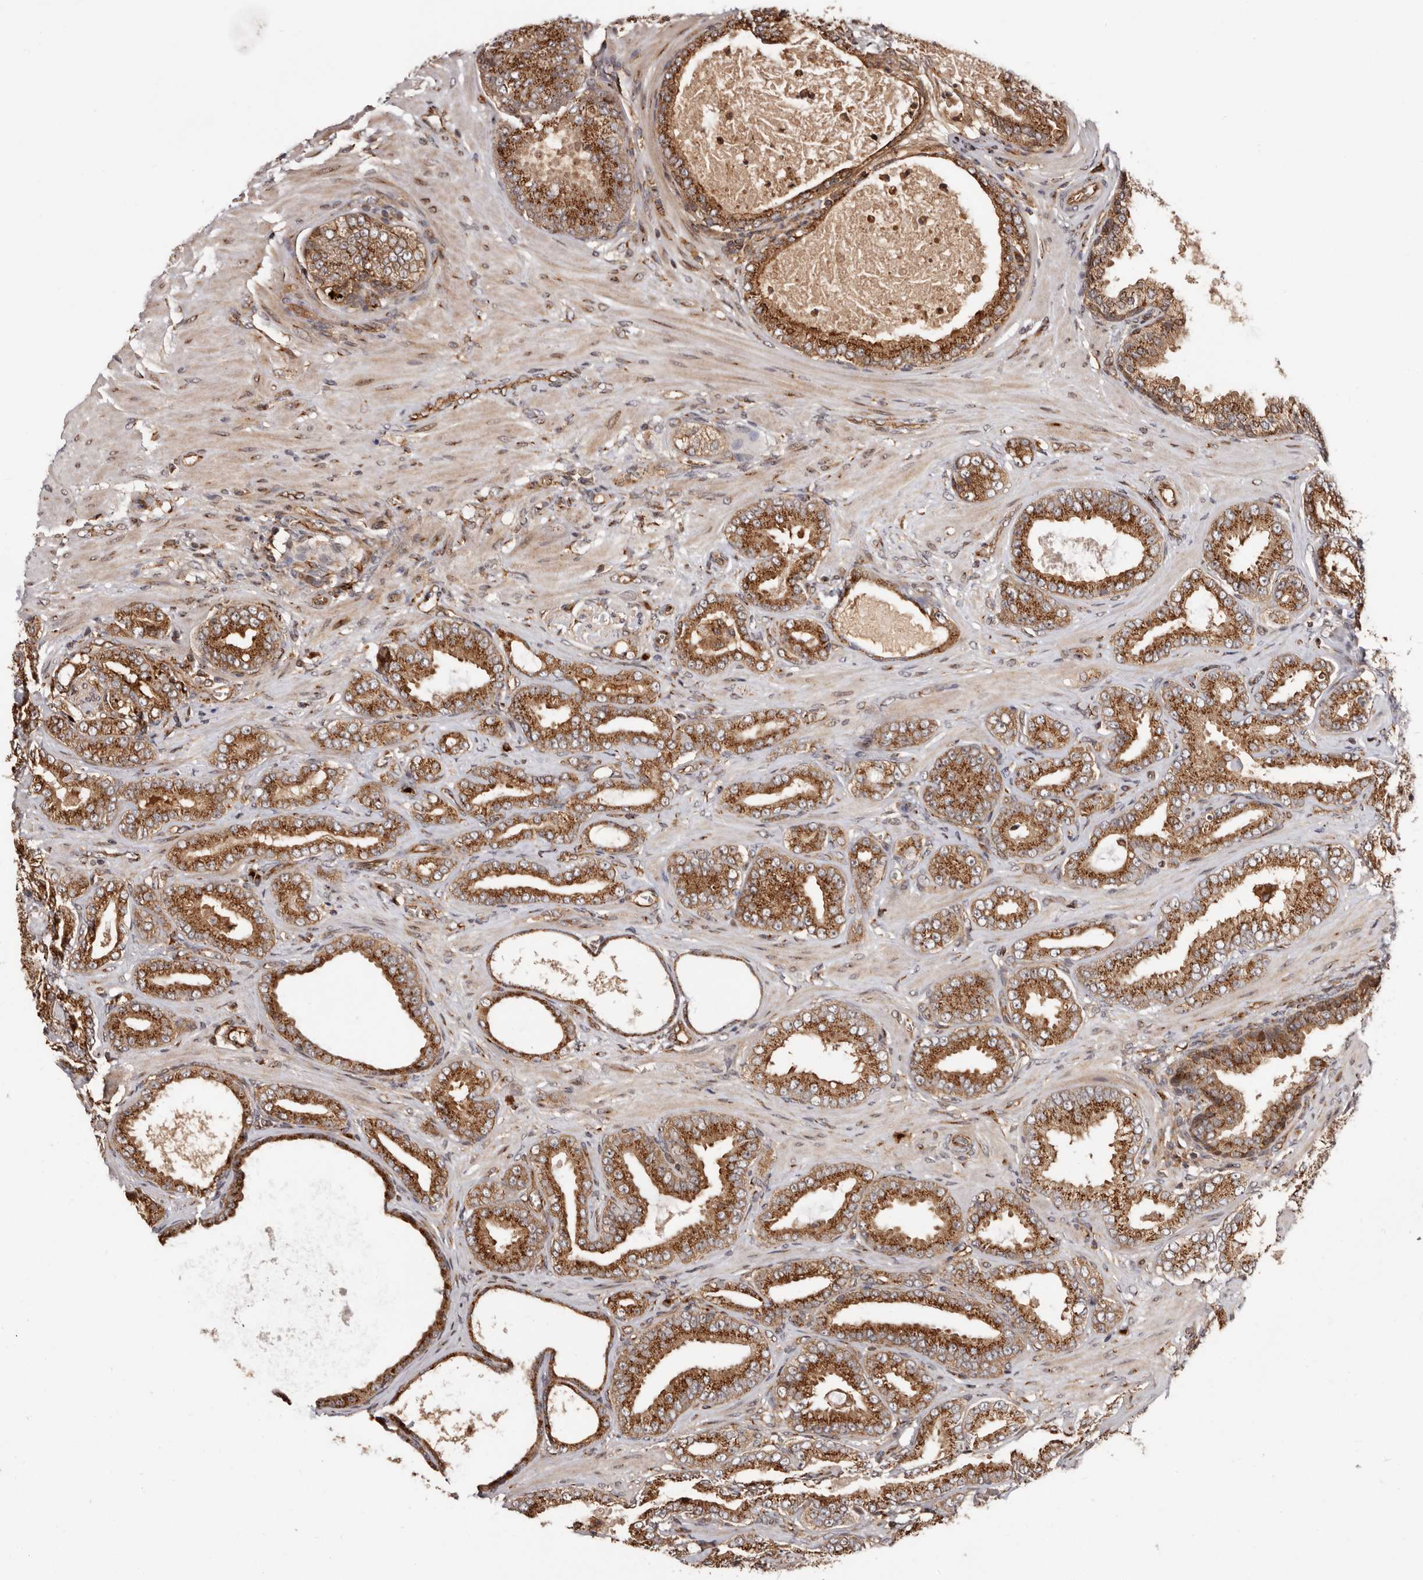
{"staining": {"intensity": "strong", "quantity": ">75%", "location": "cytoplasmic/membranous"}, "tissue": "prostate cancer", "cell_type": "Tumor cells", "image_type": "cancer", "snomed": [{"axis": "morphology", "description": "Adenocarcinoma, Low grade"}, {"axis": "topography", "description": "Prostate"}], "caption": "A photomicrograph showing strong cytoplasmic/membranous positivity in approximately >75% of tumor cells in low-grade adenocarcinoma (prostate), as visualized by brown immunohistochemical staining.", "gene": "GPR27", "patient": {"sex": "male", "age": 63}}